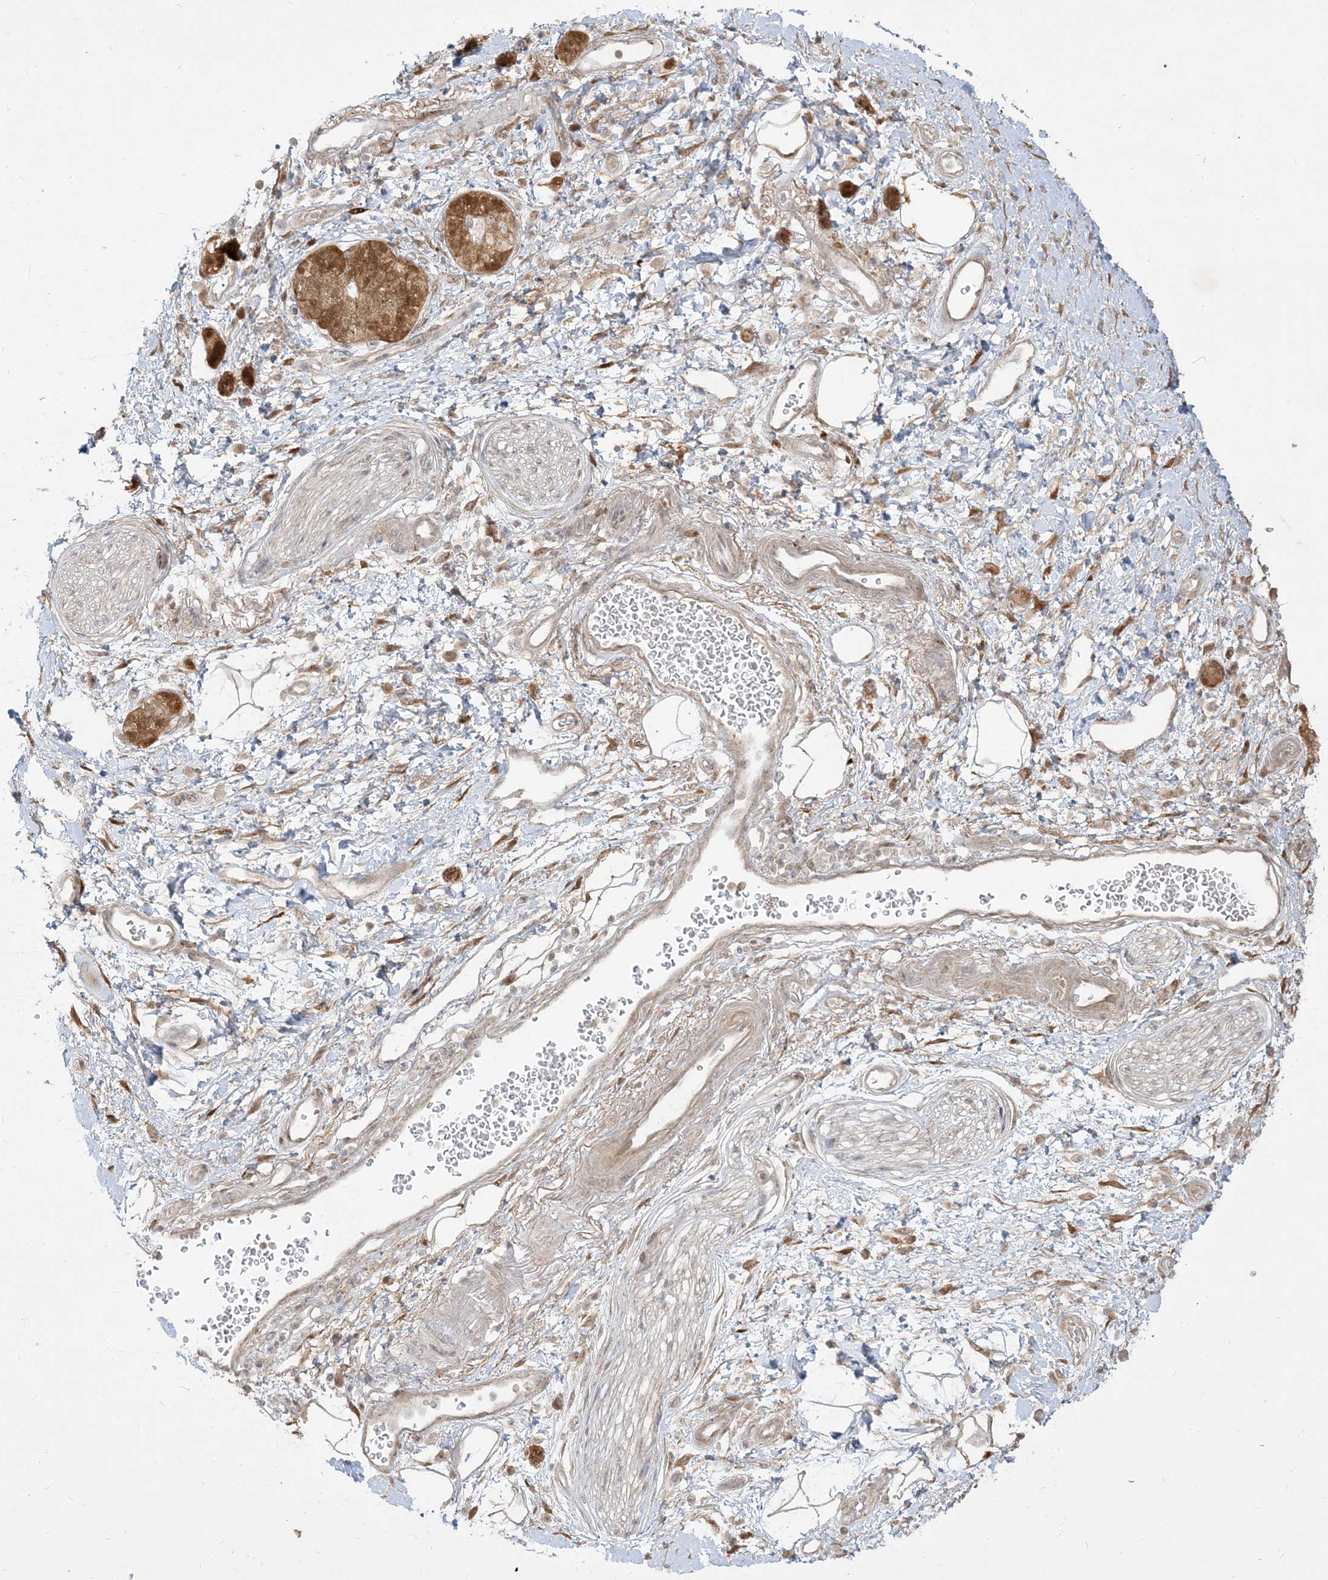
{"staining": {"intensity": "negative", "quantity": "none", "location": "none"}, "tissue": "adipose tissue", "cell_type": "Adipocytes", "image_type": "normal", "snomed": [{"axis": "morphology", "description": "Normal tissue, NOS"}, {"axis": "morphology", "description": "Adenocarcinoma, NOS"}, {"axis": "topography", "description": "Duodenum"}, {"axis": "topography", "description": "Peripheral nerve tissue"}], "caption": "DAB (3,3'-diaminobenzidine) immunohistochemical staining of benign human adipose tissue displays no significant staining in adipocytes. (Stains: DAB (3,3'-diaminobenzidine) immunohistochemistry with hematoxylin counter stain, Microscopy: brightfield microscopy at high magnification).", "gene": "TBCC", "patient": {"sex": "female", "age": 60}}